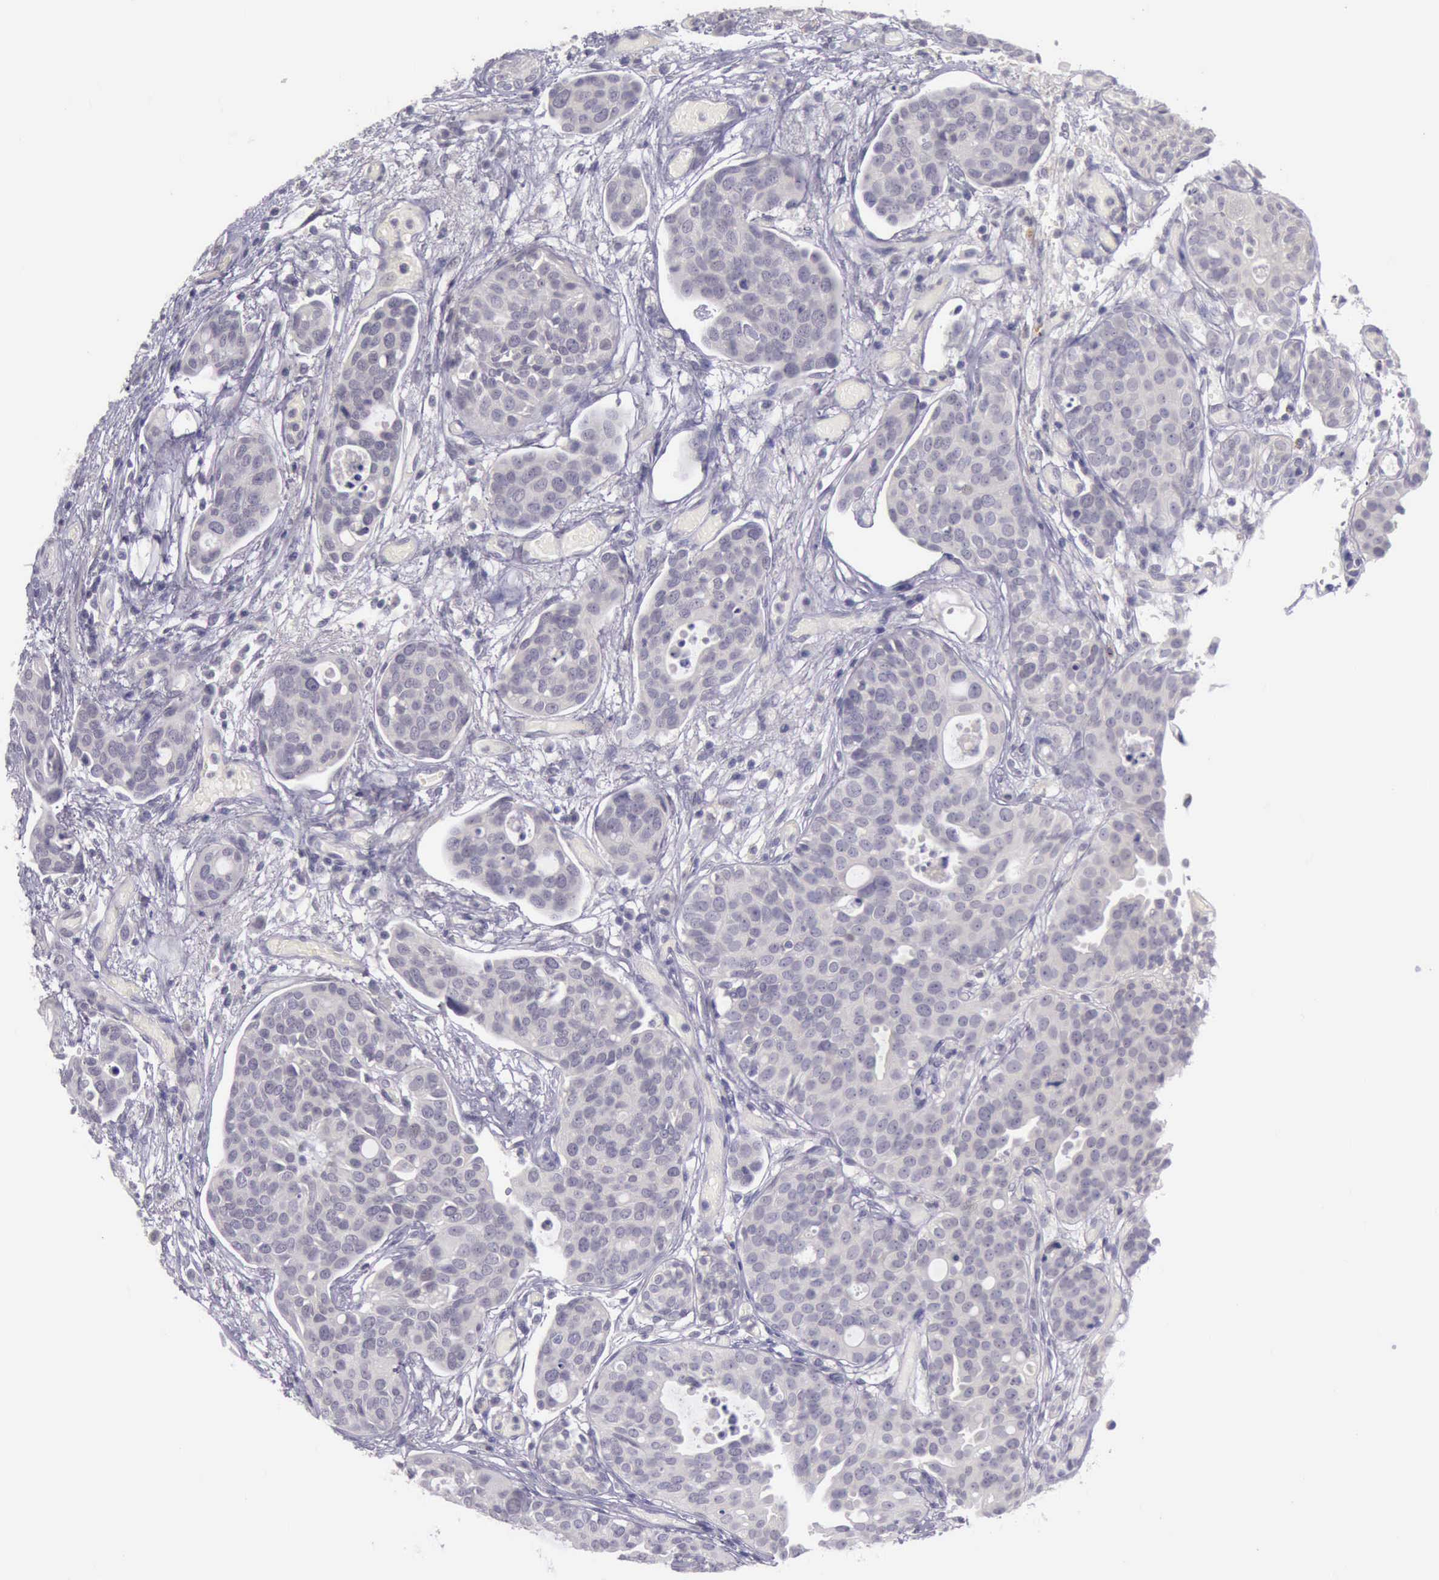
{"staining": {"intensity": "negative", "quantity": "none", "location": "none"}, "tissue": "urothelial cancer", "cell_type": "Tumor cells", "image_type": "cancer", "snomed": [{"axis": "morphology", "description": "Urothelial carcinoma, High grade"}, {"axis": "topography", "description": "Urinary bladder"}], "caption": "Immunohistochemistry (IHC) histopathology image of high-grade urothelial carcinoma stained for a protein (brown), which reveals no staining in tumor cells.", "gene": "ARNT2", "patient": {"sex": "male", "age": 78}}